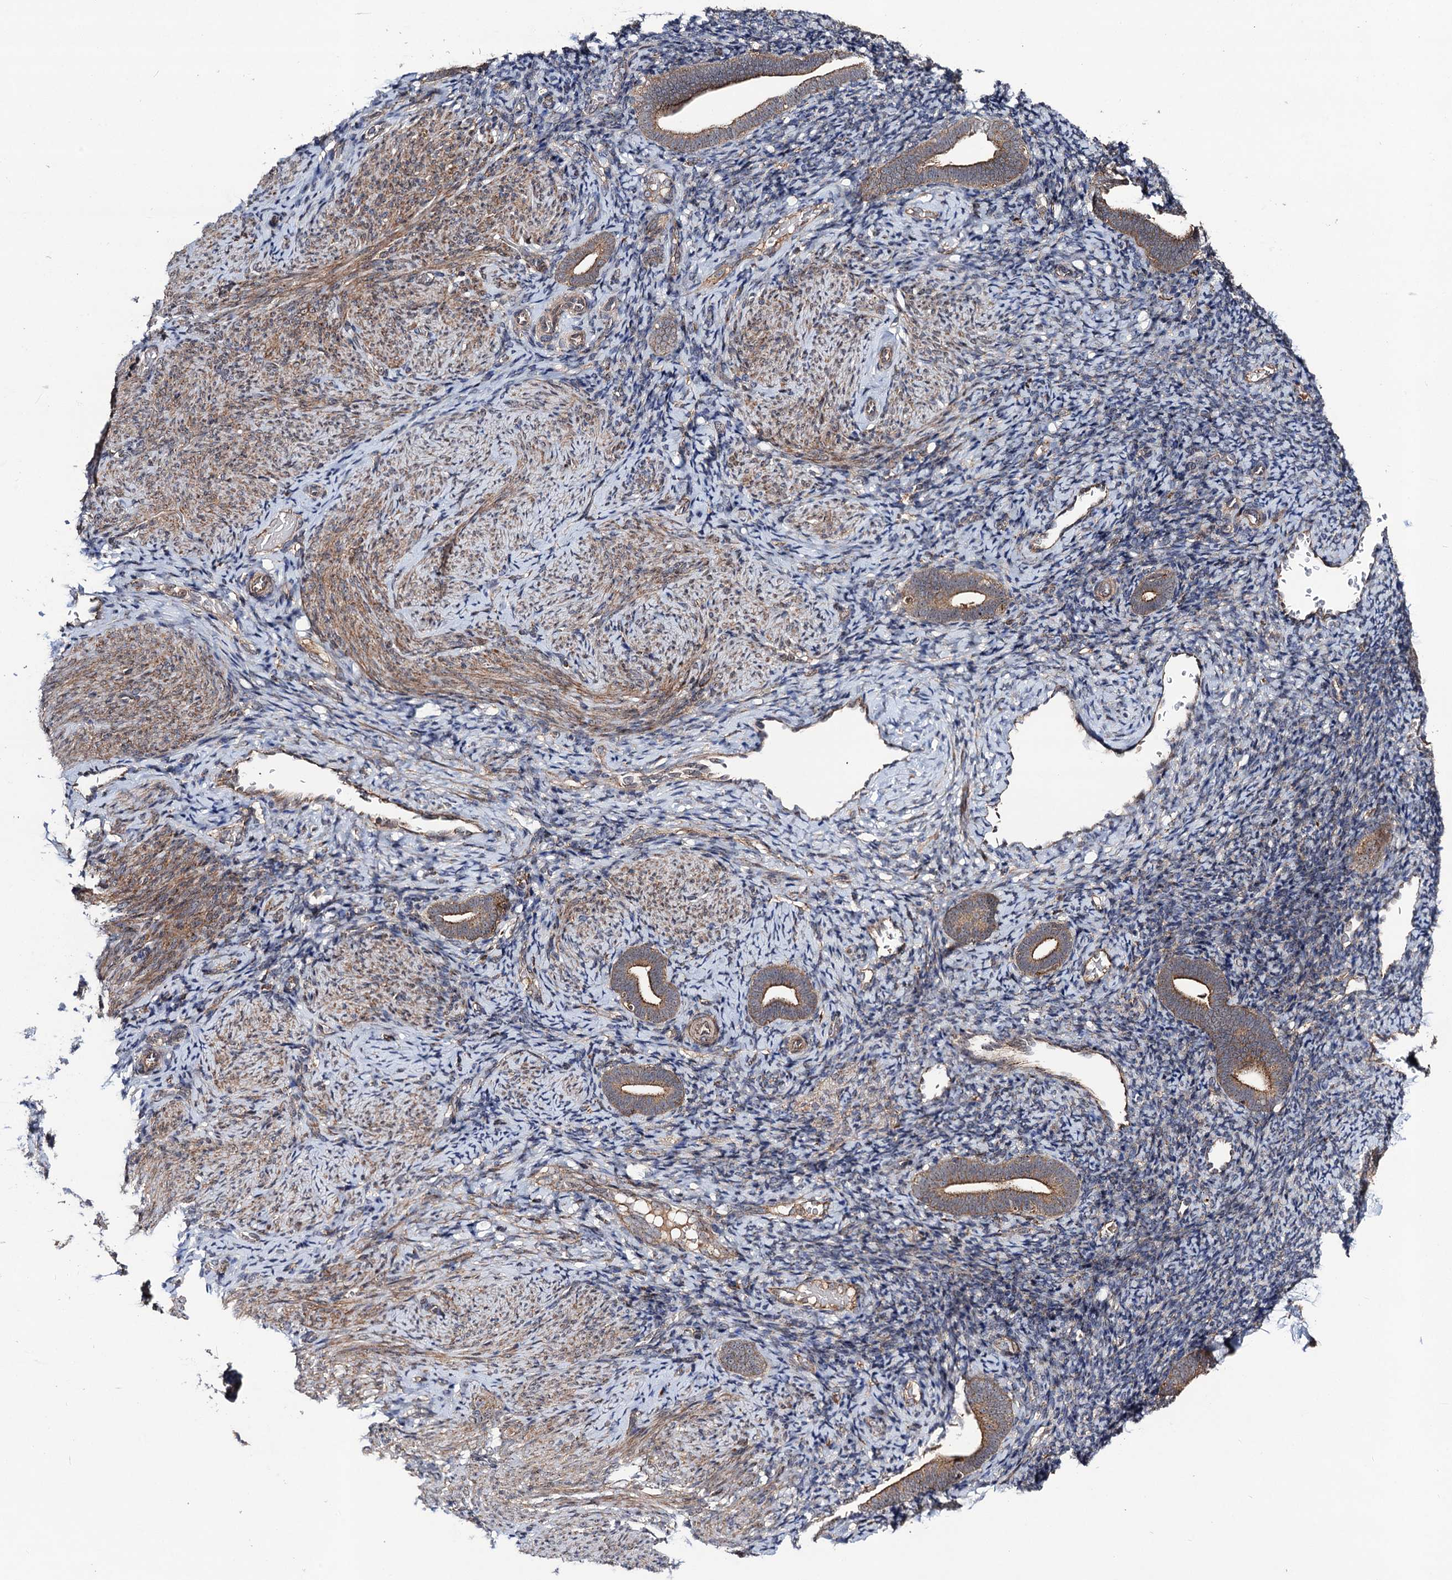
{"staining": {"intensity": "negative", "quantity": "none", "location": "none"}, "tissue": "endometrium", "cell_type": "Cells in endometrial stroma", "image_type": "normal", "snomed": [{"axis": "morphology", "description": "Normal tissue, NOS"}, {"axis": "topography", "description": "Endometrium"}], "caption": "Immunohistochemistry of normal endometrium shows no staining in cells in endometrial stroma. (Brightfield microscopy of DAB (3,3'-diaminobenzidine) immunohistochemistry (IHC) at high magnification).", "gene": "KXD1", "patient": {"sex": "female", "age": 51}}